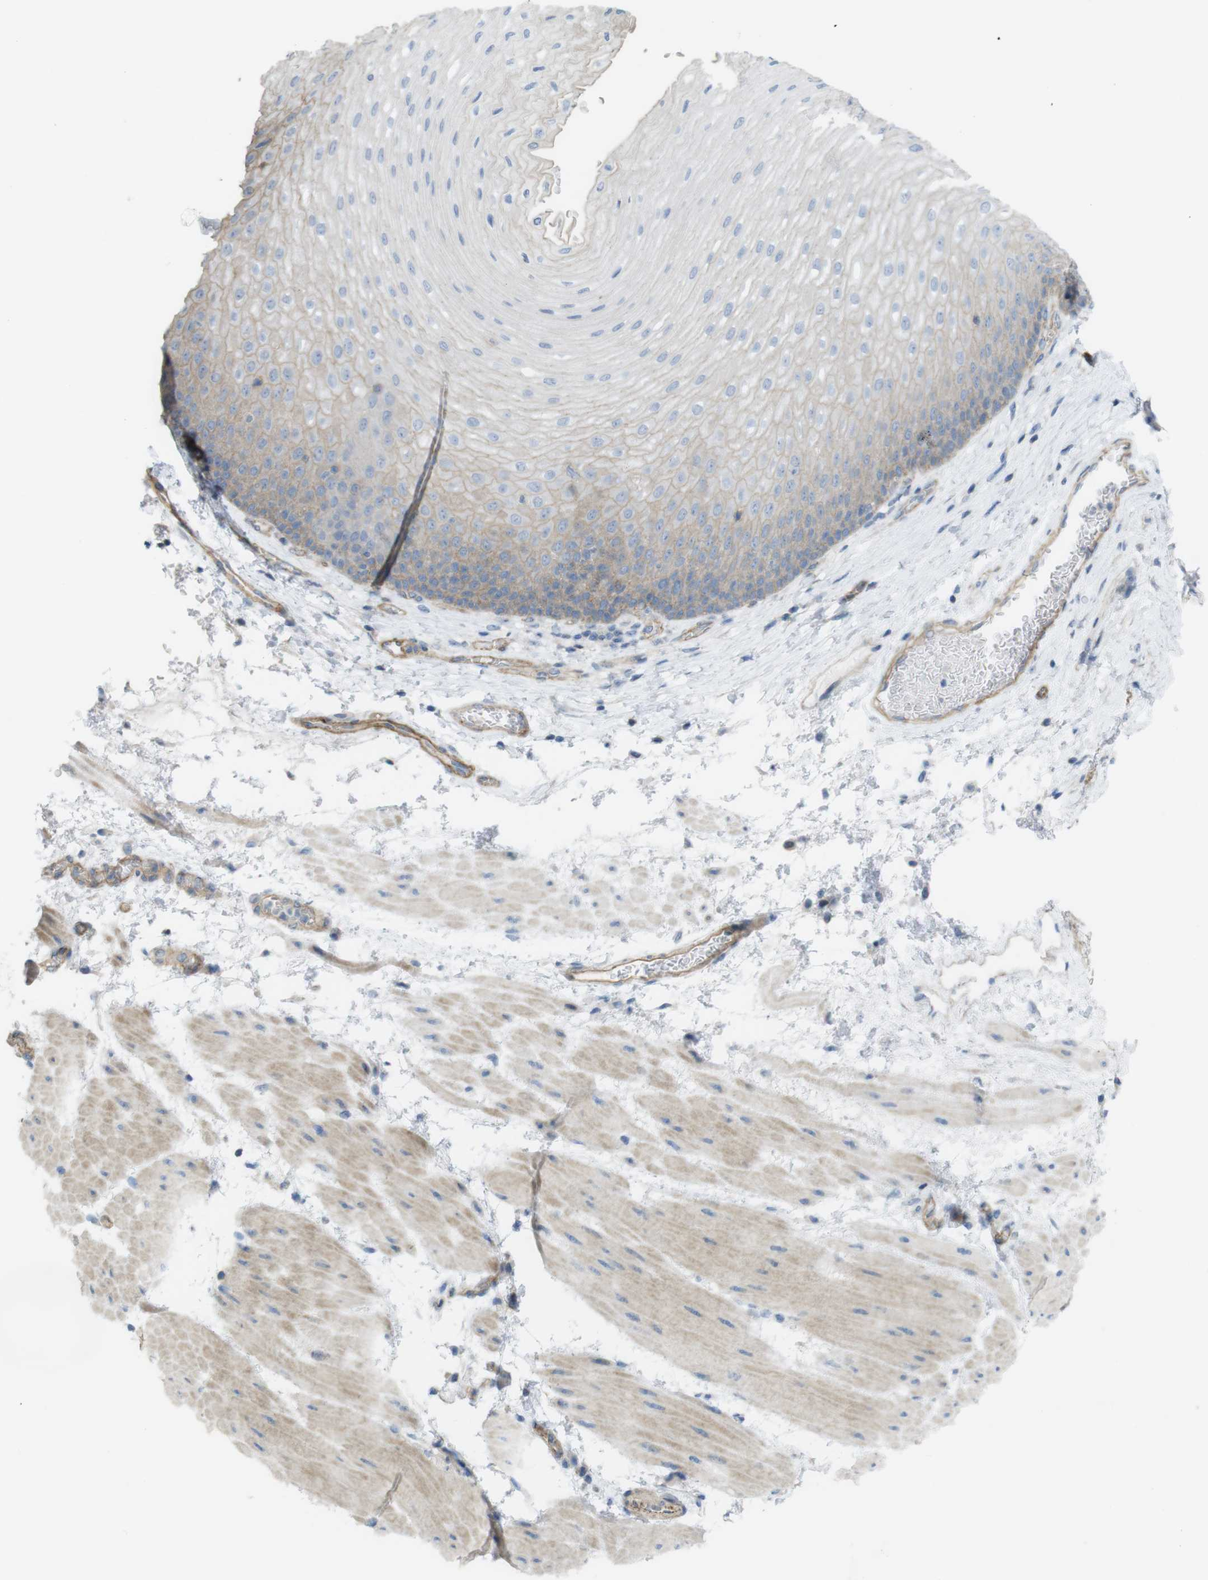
{"staining": {"intensity": "weak", "quantity": "25%-75%", "location": "cytoplasmic/membranous"}, "tissue": "esophagus", "cell_type": "Squamous epithelial cells", "image_type": "normal", "snomed": [{"axis": "morphology", "description": "Normal tissue, NOS"}, {"axis": "topography", "description": "Esophagus"}], "caption": "IHC staining of benign esophagus, which displays low levels of weak cytoplasmic/membranous staining in approximately 25%-75% of squamous epithelial cells indicating weak cytoplasmic/membranous protein positivity. The staining was performed using DAB (brown) for protein detection and nuclei were counterstained in hematoxylin (blue).", "gene": "PREX2", "patient": {"sex": "male", "age": 48}}